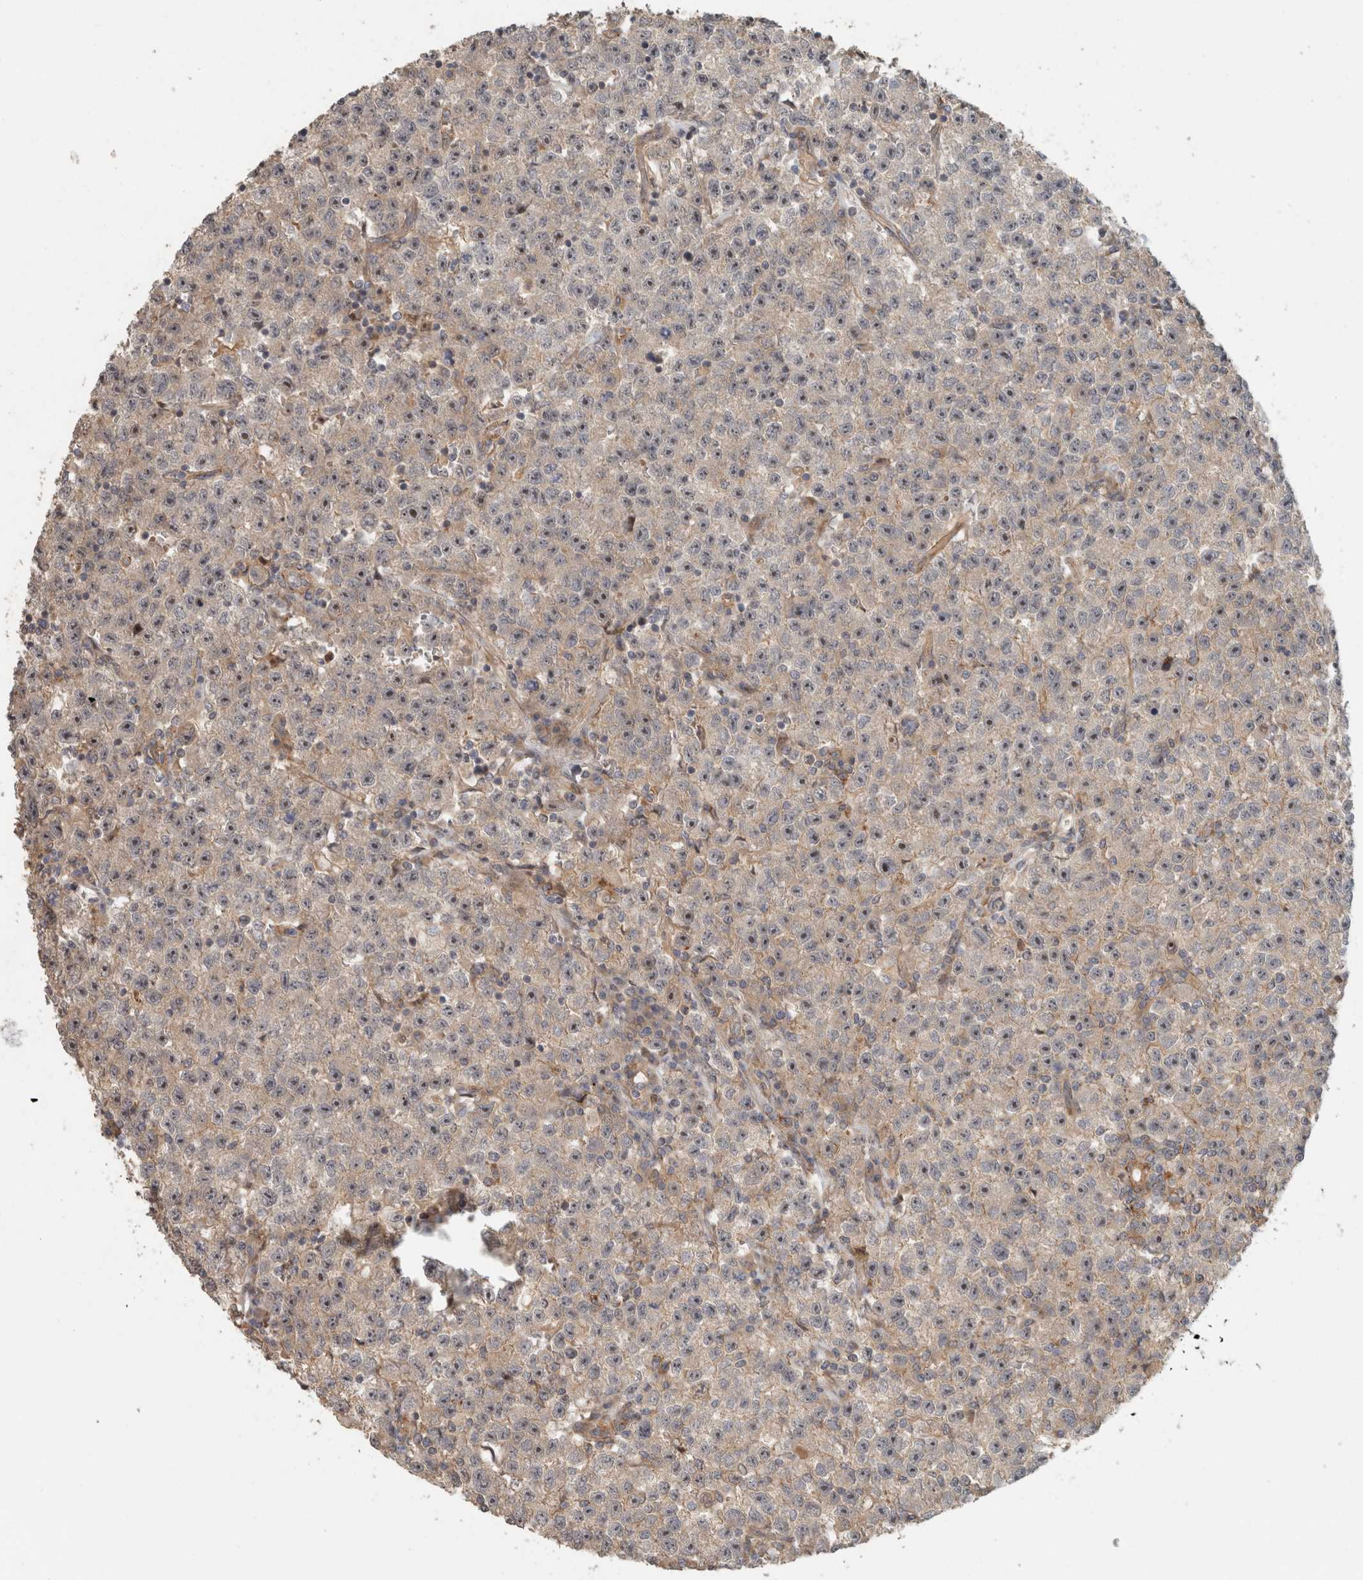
{"staining": {"intensity": "weak", "quantity": "25%-75%", "location": "cytoplasmic/membranous,nuclear"}, "tissue": "testis cancer", "cell_type": "Tumor cells", "image_type": "cancer", "snomed": [{"axis": "morphology", "description": "Seminoma, NOS"}, {"axis": "topography", "description": "Testis"}], "caption": "High-magnification brightfield microscopy of testis cancer stained with DAB (3,3'-diaminobenzidine) (brown) and counterstained with hematoxylin (blue). tumor cells exhibit weak cytoplasmic/membranous and nuclear expression is identified in approximately25%-75% of cells.", "gene": "SIPA1L2", "patient": {"sex": "male", "age": 22}}